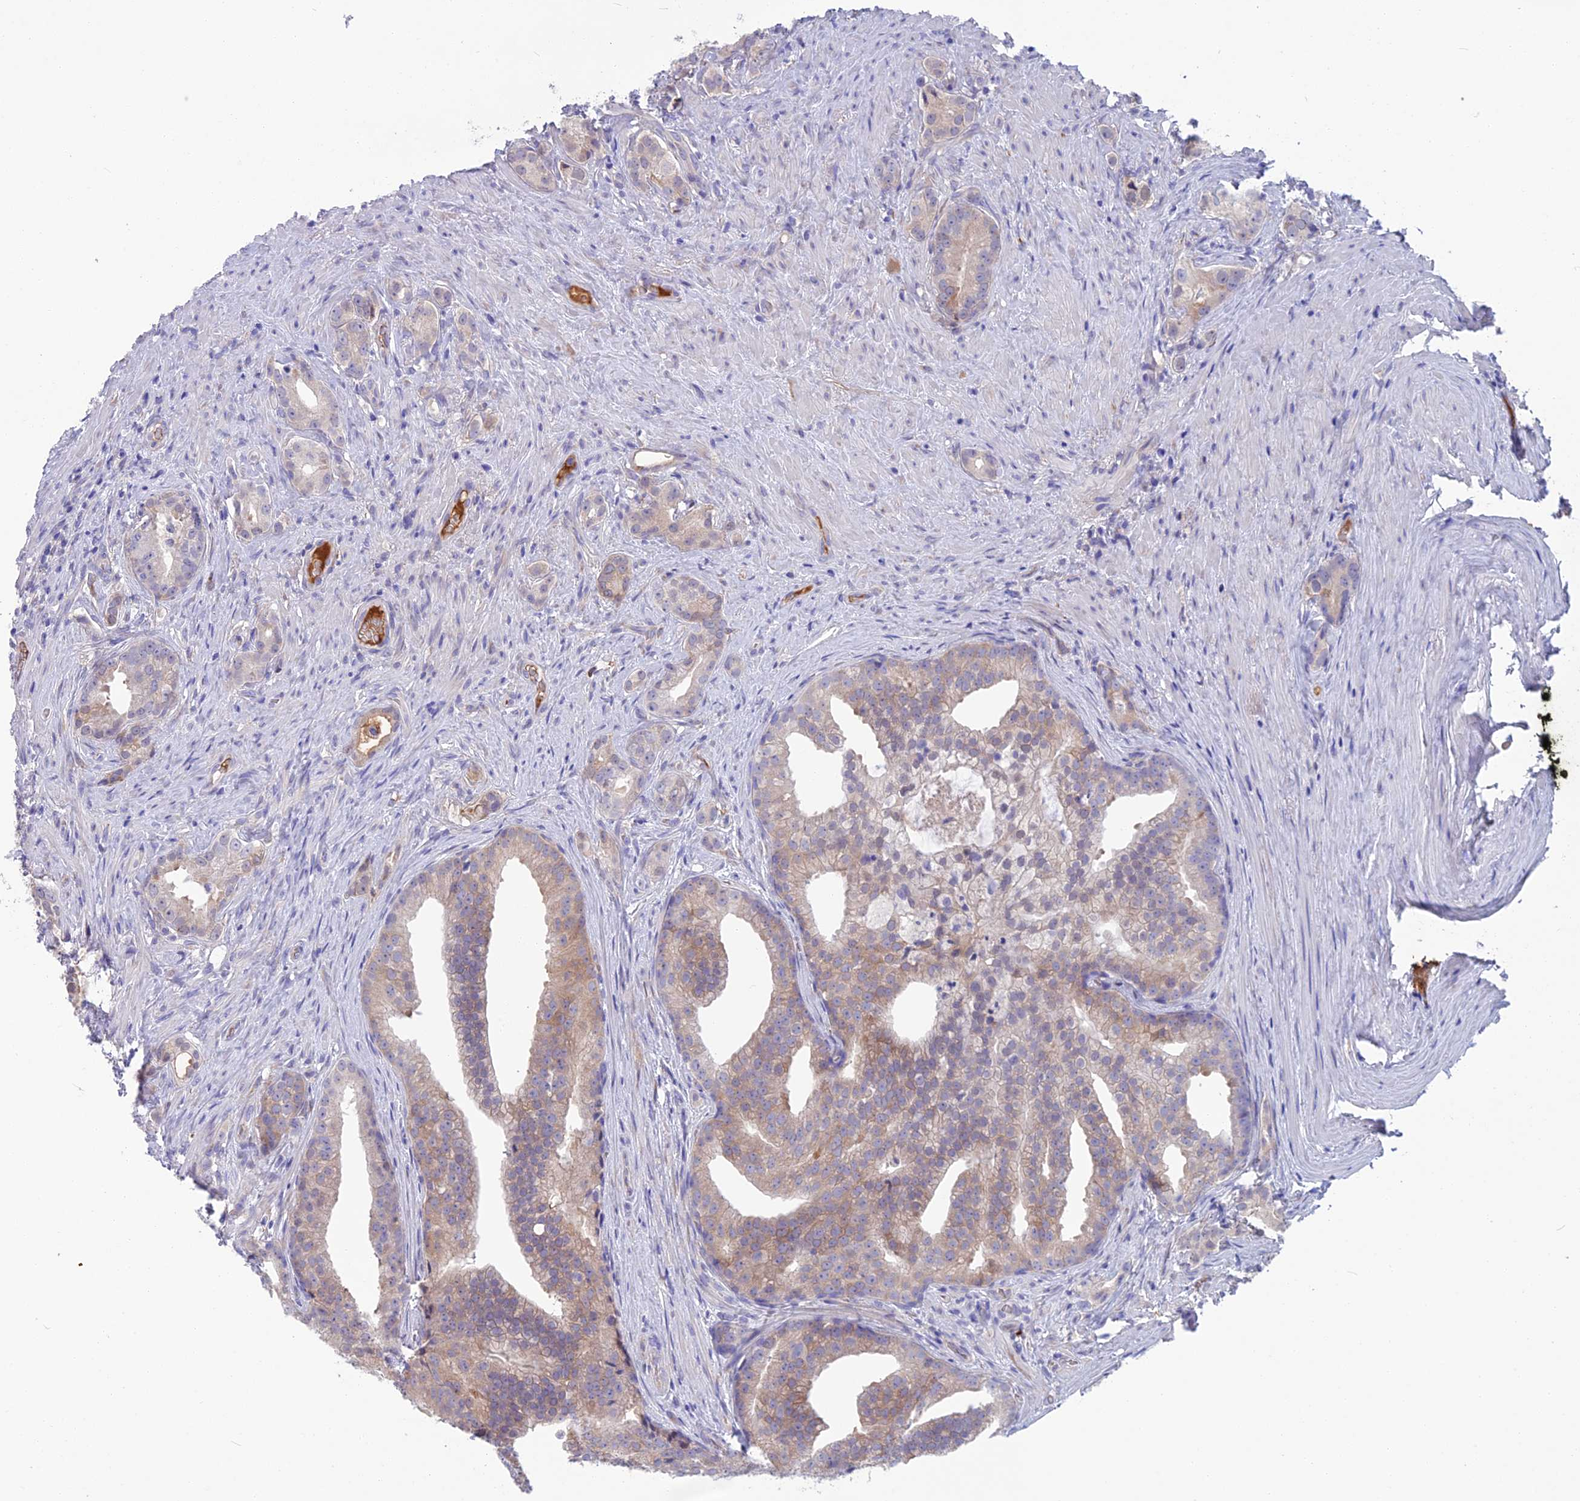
{"staining": {"intensity": "weak", "quantity": "25%-75%", "location": "cytoplasmic/membranous"}, "tissue": "prostate cancer", "cell_type": "Tumor cells", "image_type": "cancer", "snomed": [{"axis": "morphology", "description": "Adenocarcinoma, Low grade"}, {"axis": "topography", "description": "Prostate"}], "caption": "Weak cytoplasmic/membranous protein positivity is present in approximately 25%-75% of tumor cells in adenocarcinoma (low-grade) (prostate). Immunohistochemistry stains the protein in brown and the nuclei are stained blue.", "gene": "SNAP91", "patient": {"sex": "male", "age": 71}}